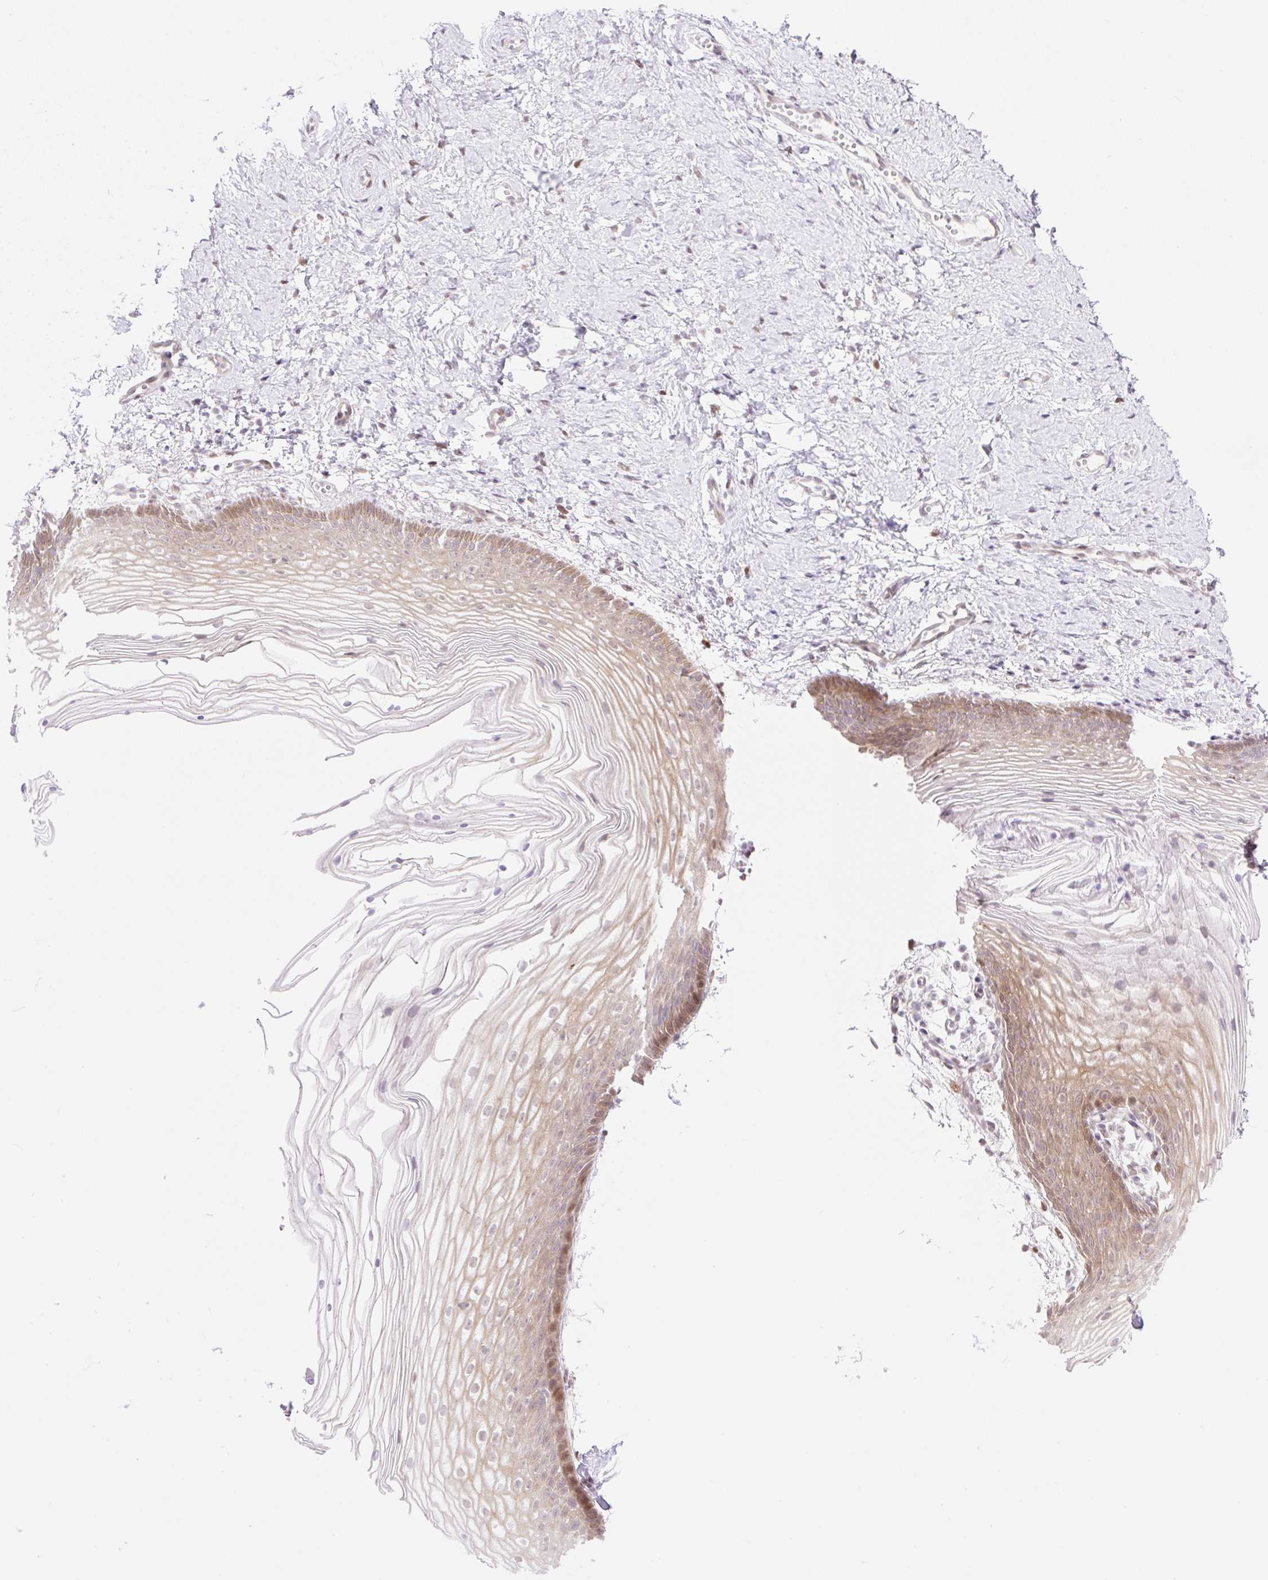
{"staining": {"intensity": "moderate", "quantity": "25%-75%", "location": "cytoplasmic/membranous,nuclear"}, "tissue": "vagina", "cell_type": "Squamous epithelial cells", "image_type": "normal", "snomed": [{"axis": "morphology", "description": "Normal tissue, NOS"}, {"axis": "topography", "description": "Vagina"}], "caption": "DAB (3,3'-diaminobenzidine) immunohistochemical staining of unremarkable human vagina reveals moderate cytoplasmic/membranous,nuclear protein expression in approximately 25%-75% of squamous epithelial cells.", "gene": "ENSG00000264668", "patient": {"sex": "female", "age": 56}}